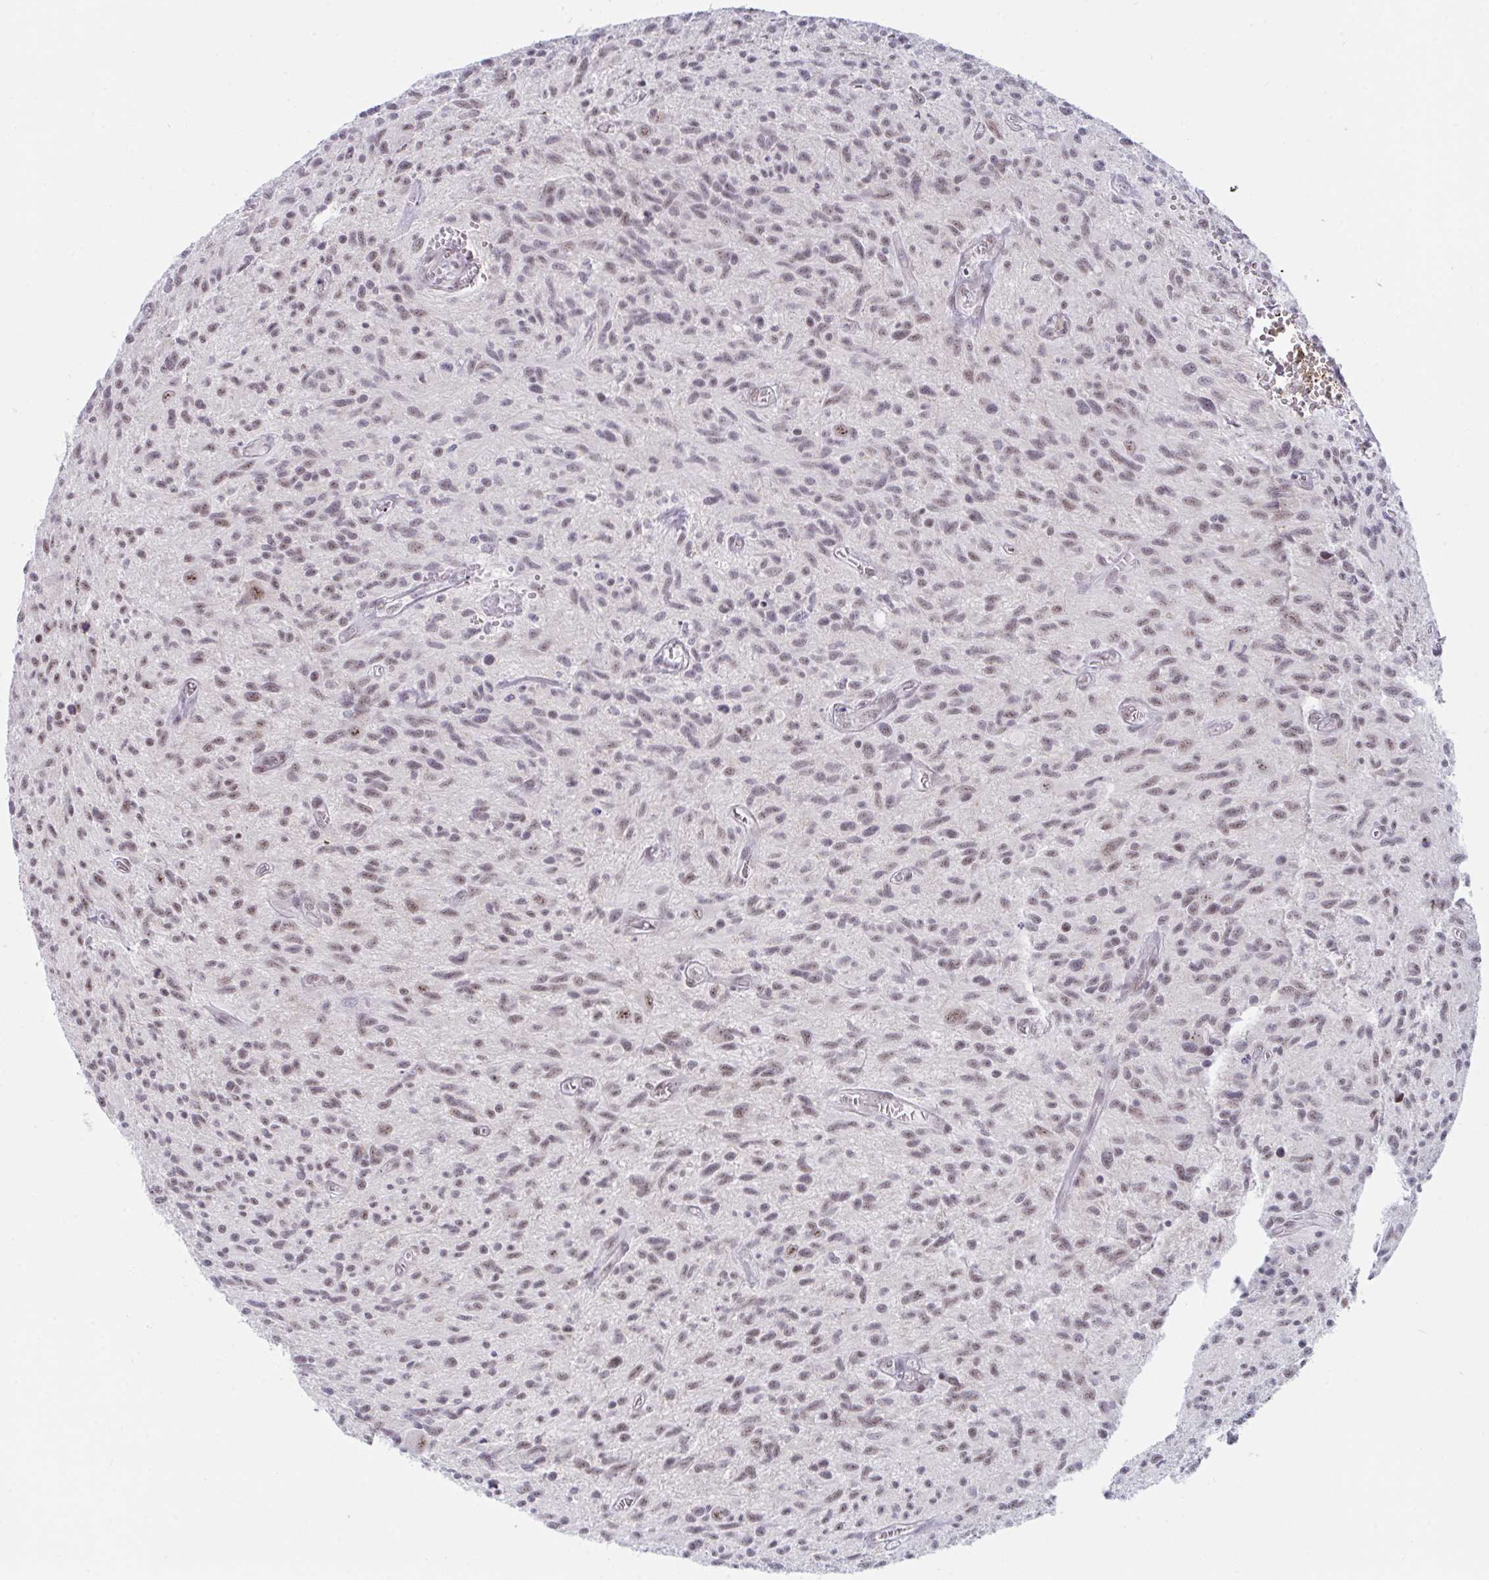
{"staining": {"intensity": "weak", "quantity": ">75%", "location": "nuclear"}, "tissue": "glioma", "cell_type": "Tumor cells", "image_type": "cancer", "snomed": [{"axis": "morphology", "description": "Glioma, malignant, High grade"}, {"axis": "topography", "description": "Brain"}], "caption": "An image showing weak nuclear expression in approximately >75% of tumor cells in high-grade glioma (malignant), as visualized by brown immunohistochemical staining.", "gene": "PRR14", "patient": {"sex": "male", "age": 75}}